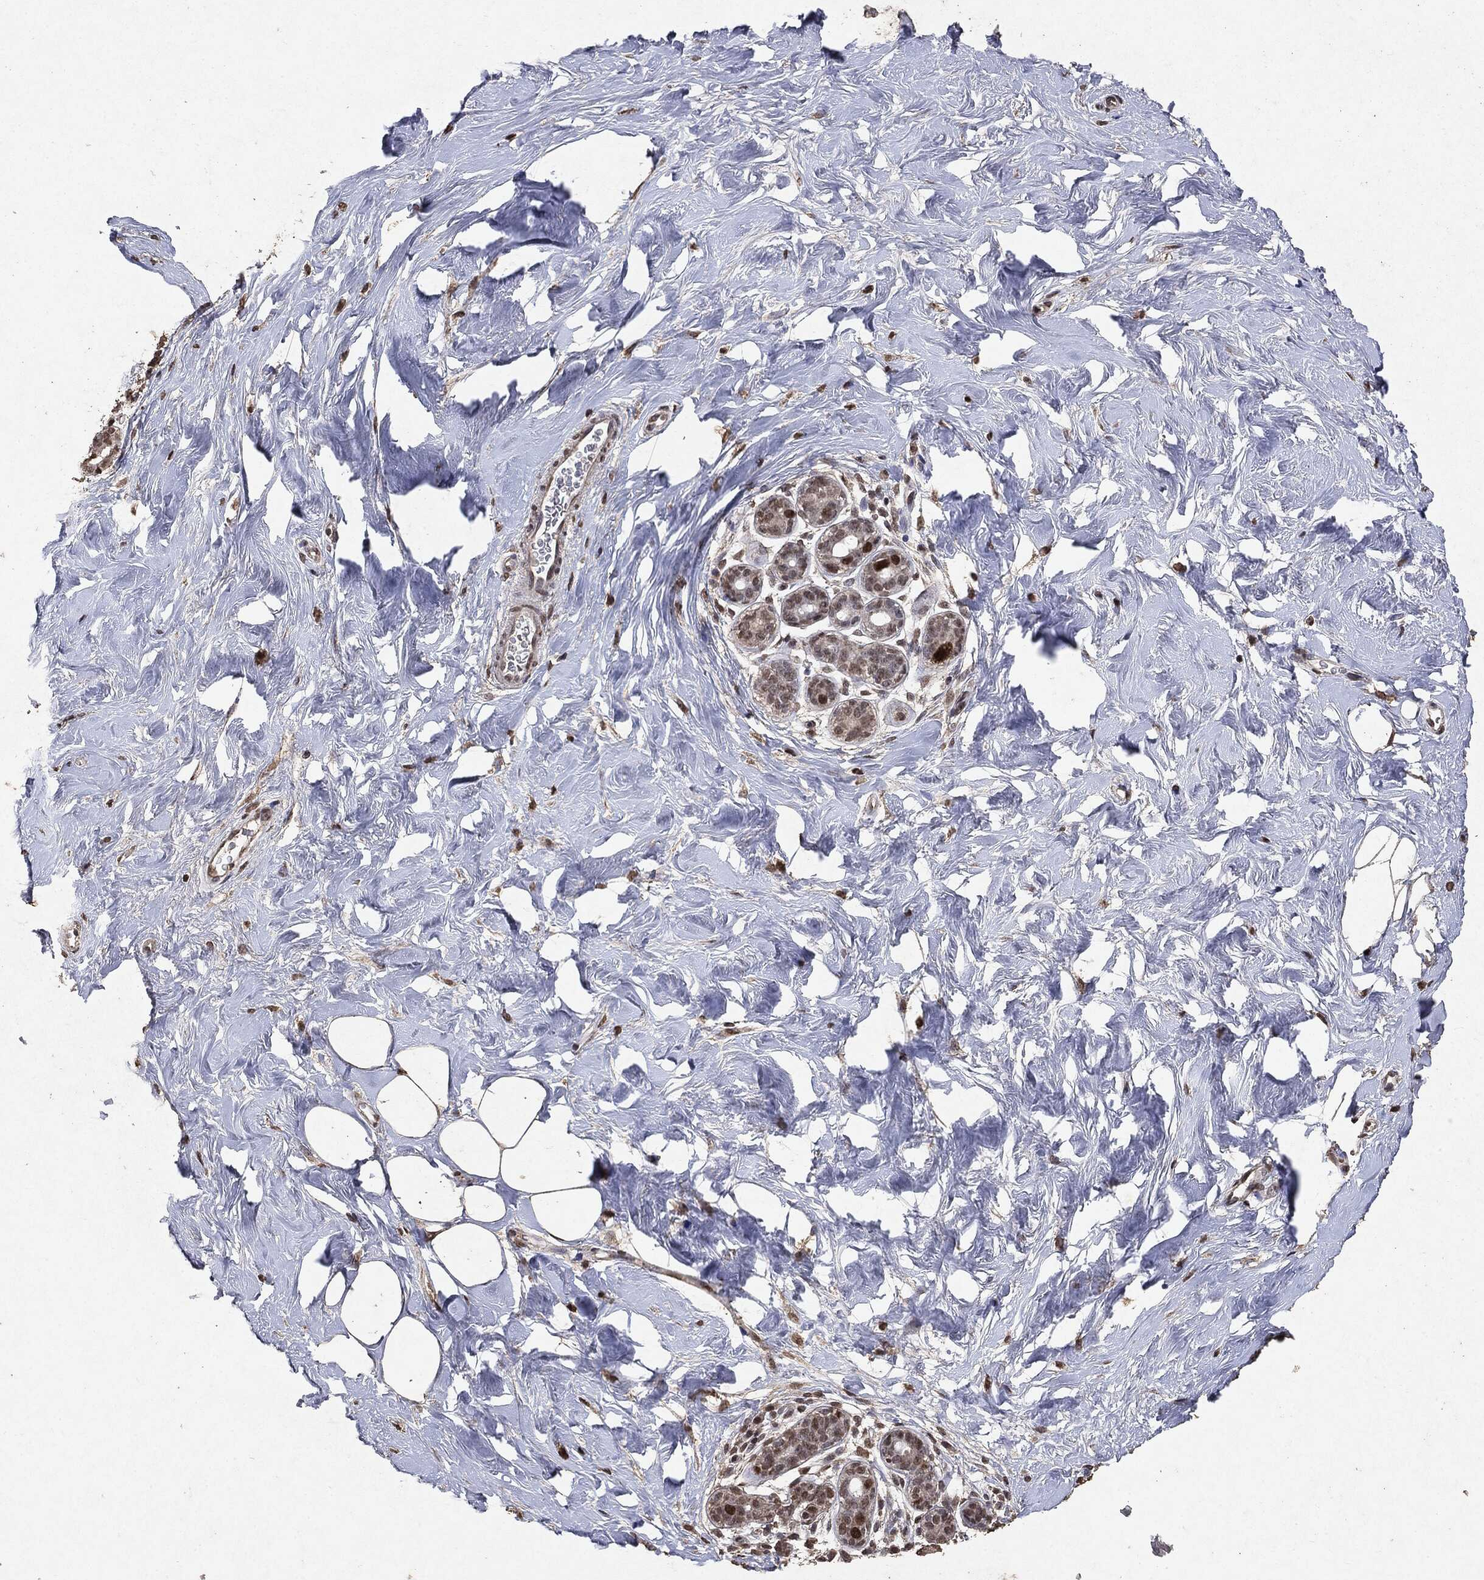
{"staining": {"intensity": "moderate", "quantity": "<25%", "location": "nuclear"}, "tissue": "breast", "cell_type": "Glandular cells", "image_type": "normal", "snomed": [{"axis": "morphology", "description": "Normal tissue, NOS"}, {"axis": "topography", "description": "Breast"}], "caption": "This micrograph reveals immunohistochemistry (IHC) staining of benign breast, with low moderate nuclear staining in approximately <25% of glandular cells.", "gene": "RAD18", "patient": {"sex": "female", "age": 43}}